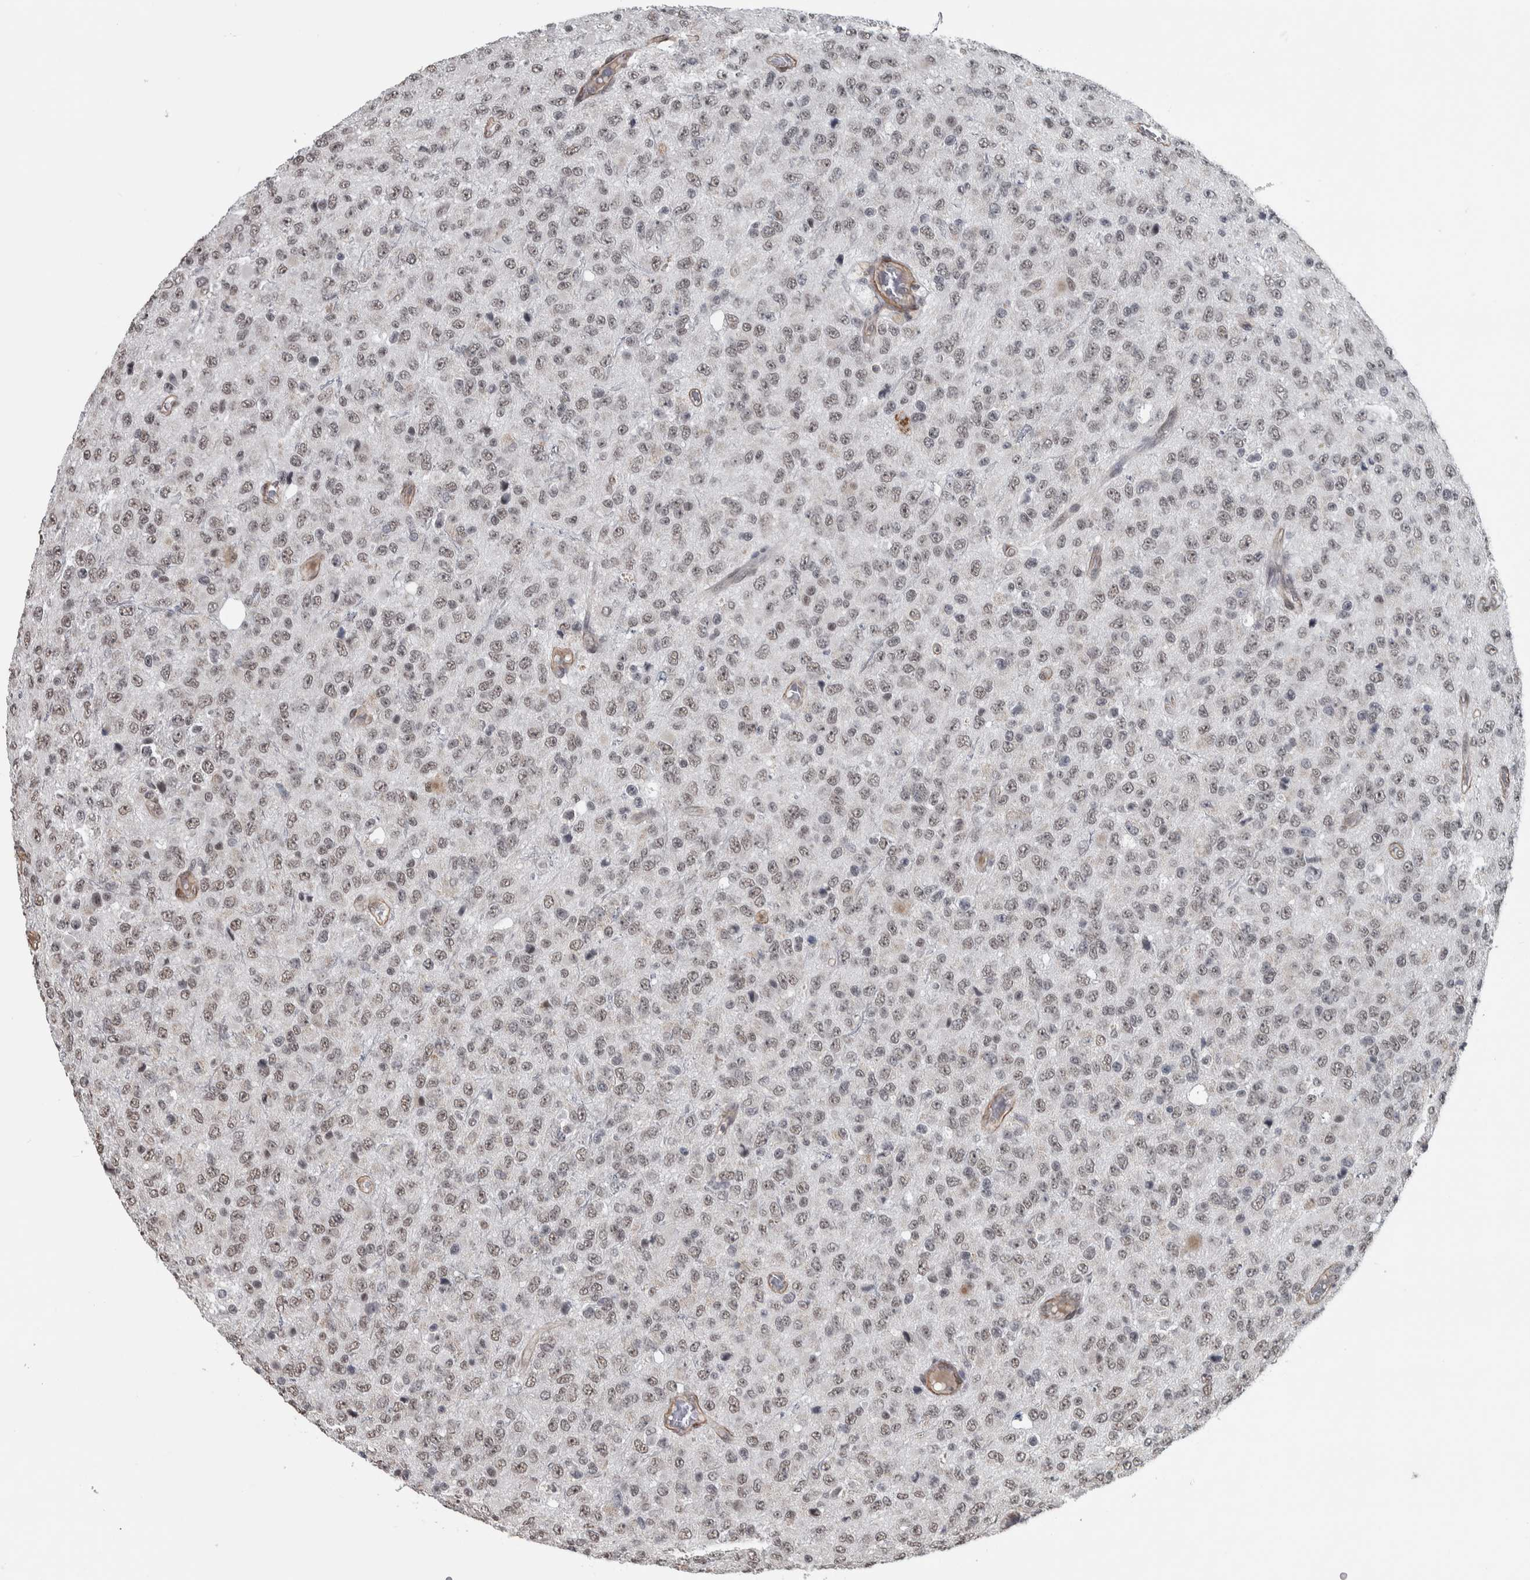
{"staining": {"intensity": "moderate", "quantity": "<25%", "location": "nuclear"}, "tissue": "glioma", "cell_type": "Tumor cells", "image_type": "cancer", "snomed": [{"axis": "morphology", "description": "Glioma, malignant, High grade"}, {"axis": "topography", "description": "pancreas cauda"}], "caption": "Malignant high-grade glioma stained with a protein marker reveals moderate staining in tumor cells.", "gene": "DDX42", "patient": {"sex": "male", "age": 60}}